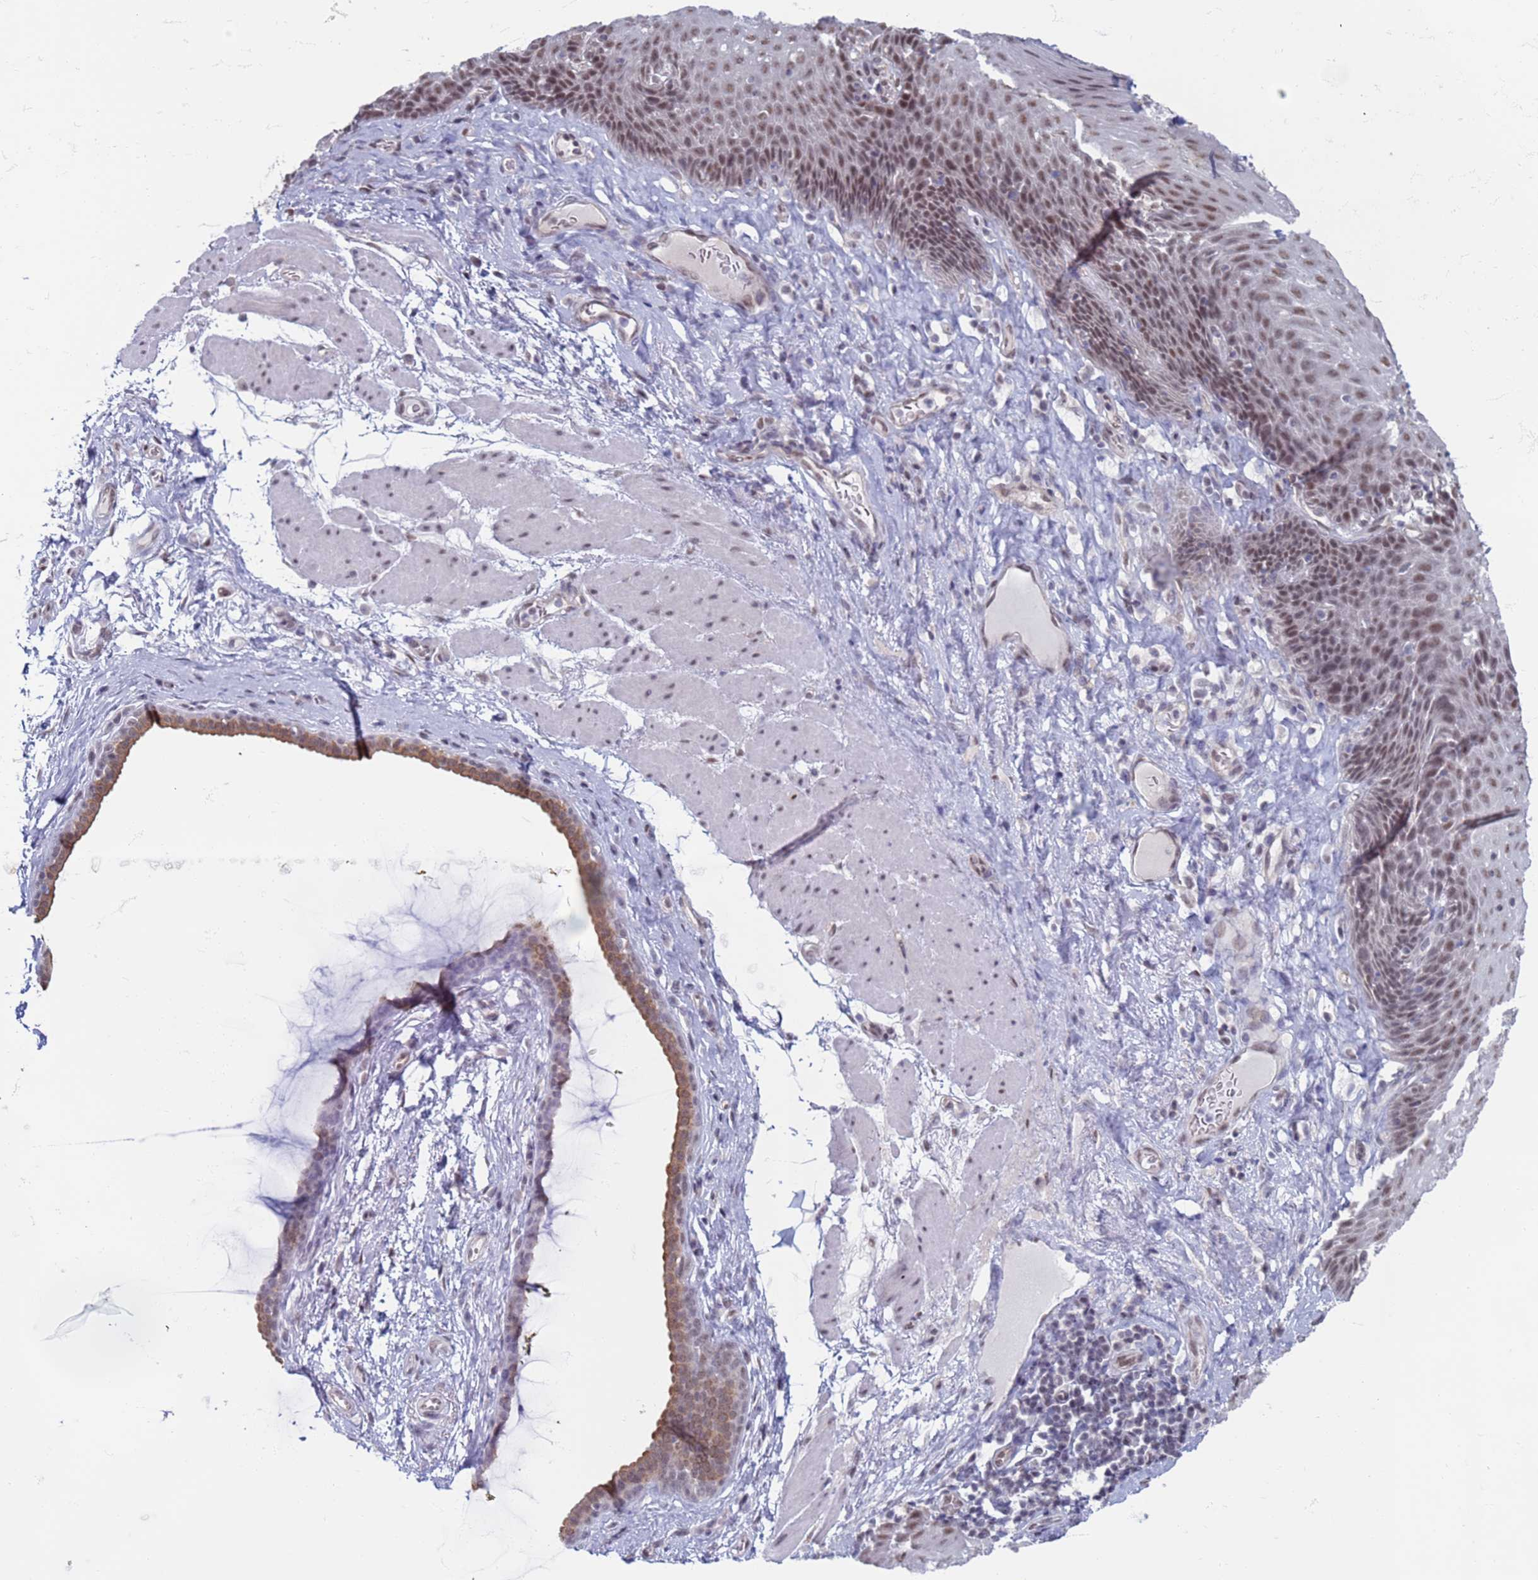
{"staining": {"intensity": "moderate", "quantity": ">75%", "location": "nuclear"}, "tissue": "esophagus", "cell_type": "Squamous epithelial cells", "image_type": "normal", "snomed": [{"axis": "morphology", "description": "Normal tissue, NOS"}, {"axis": "topography", "description": "Esophagus"}], "caption": "Protein analysis of benign esophagus reveals moderate nuclear positivity in about >75% of squamous epithelial cells. (DAB (3,3'-diaminobenzidine) IHC with brightfield microscopy, high magnification).", "gene": "SAE1", "patient": {"sex": "female", "age": 66}}